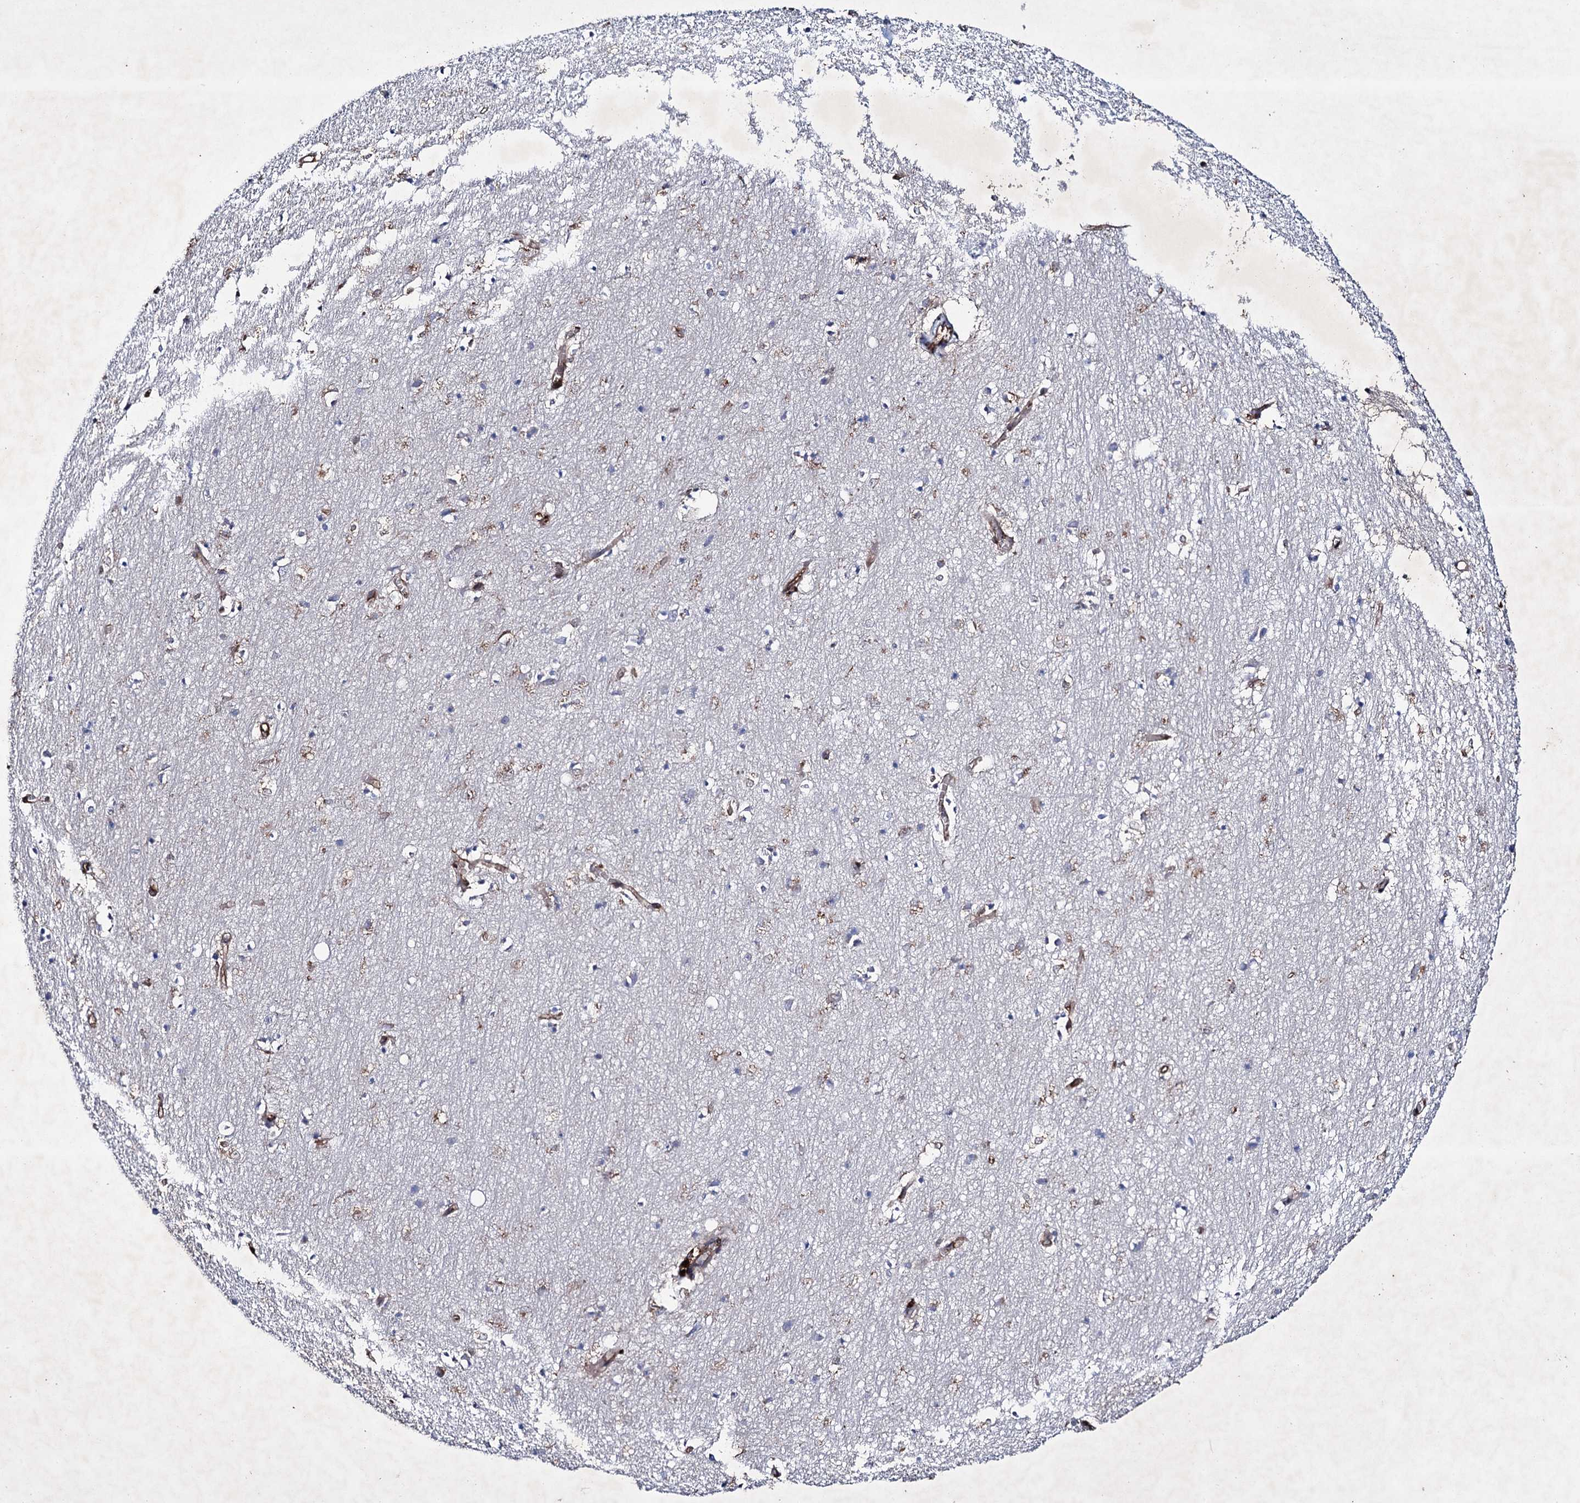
{"staining": {"intensity": "moderate", "quantity": "<25%", "location": "cytoplasmic/membranous"}, "tissue": "hippocampus", "cell_type": "Glial cells", "image_type": "normal", "snomed": [{"axis": "morphology", "description": "Normal tissue, NOS"}, {"axis": "topography", "description": "Hippocampus"}], "caption": "Protein expression analysis of unremarkable hippocampus demonstrates moderate cytoplasmic/membranous positivity in about <25% of glial cells.", "gene": "SCPEP1", "patient": {"sex": "female", "age": 64}}